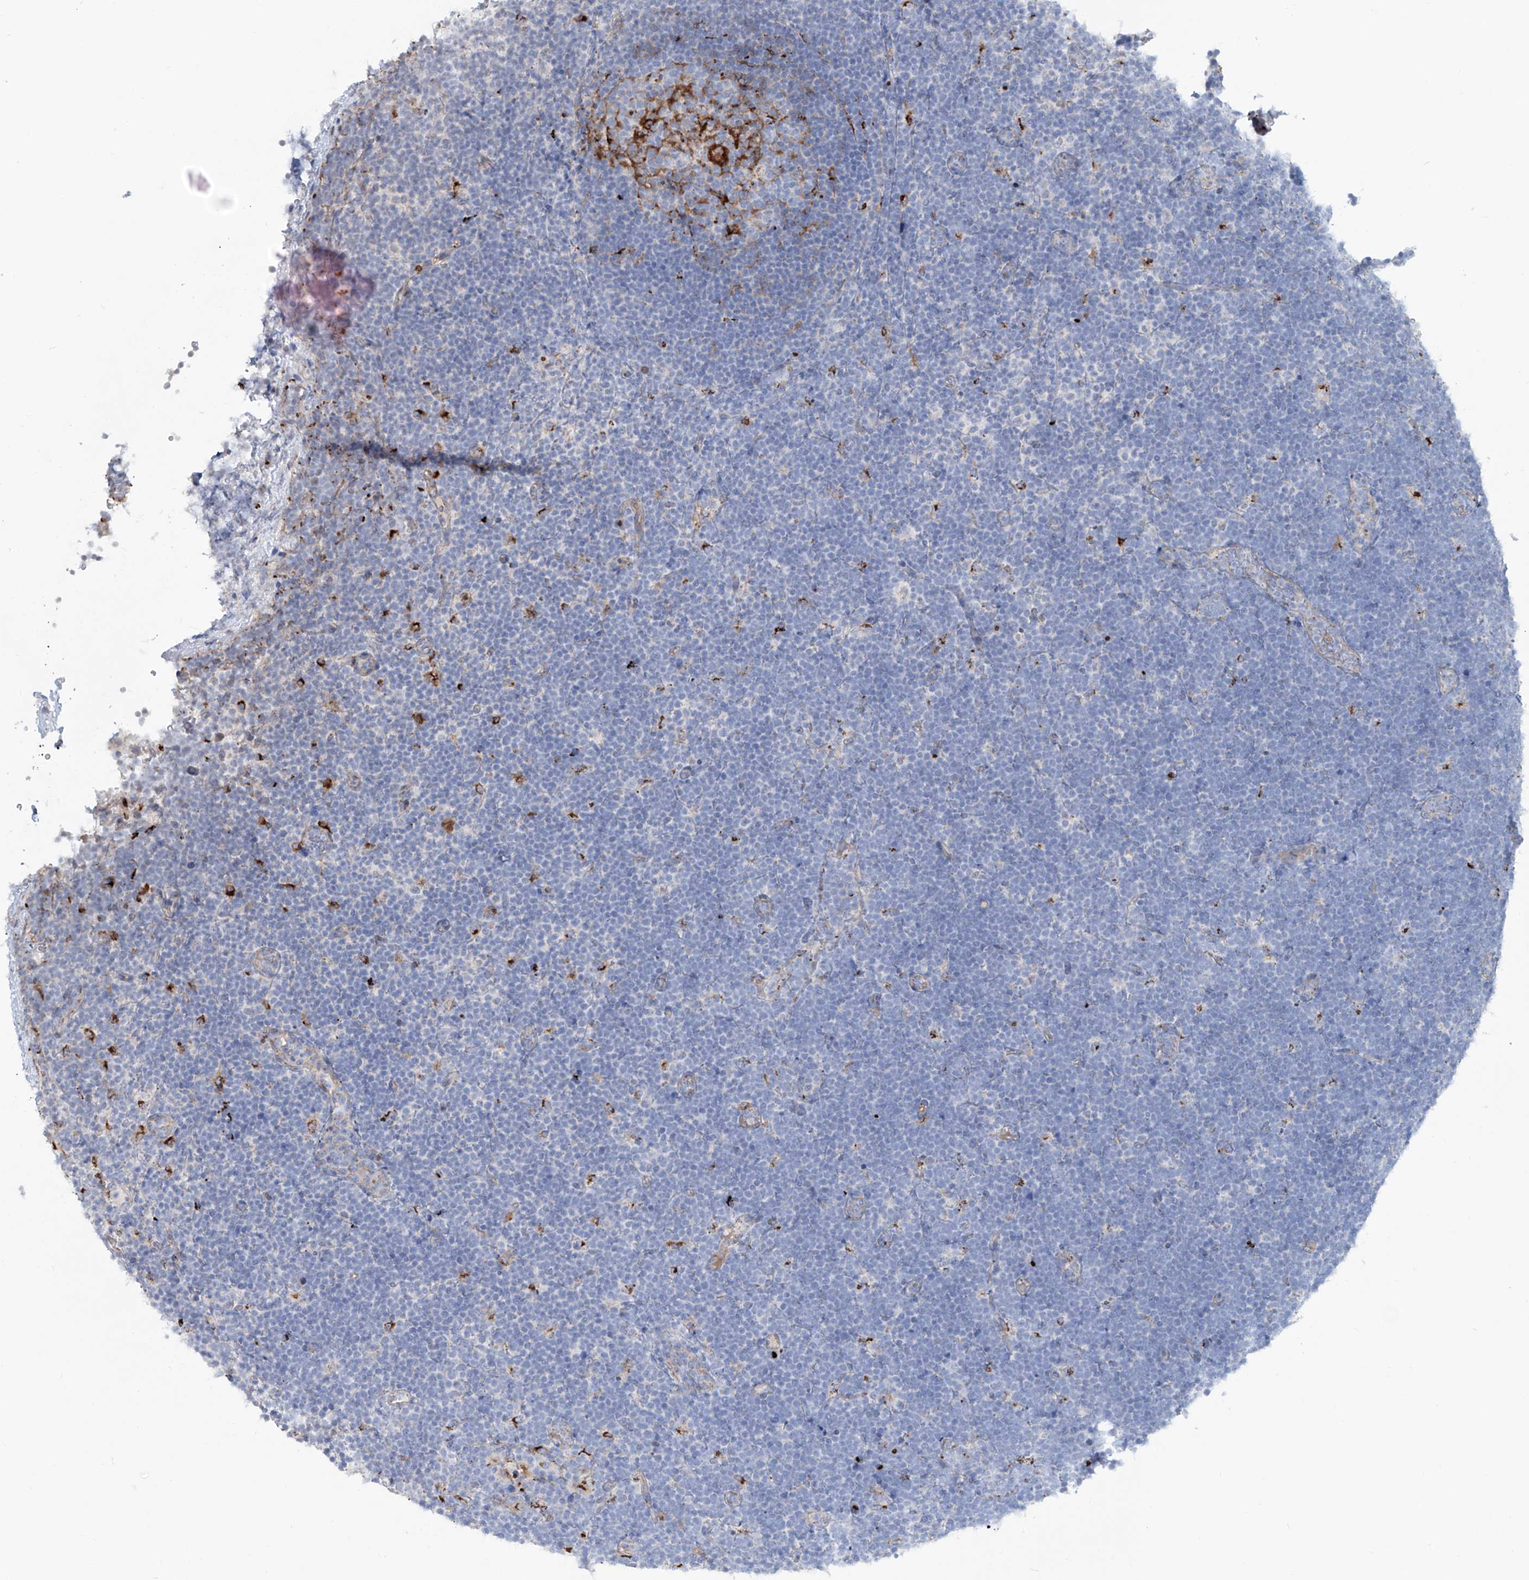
{"staining": {"intensity": "negative", "quantity": "none", "location": "none"}, "tissue": "lymphoma", "cell_type": "Tumor cells", "image_type": "cancer", "snomed": [{"axis": "morphology", "description": "Malignant lymphoma, non-Hodgkin's type, High grade"}, {"axis": "topography", "description": "Lymph node"}], "caption": "Malignant lymphoma, non-Hodgkin's type (high-grade) stained for a protein using immunohistochemistry displays no positivity tumor cells.", "gene": "CDH5", "patient": {"sex": "male", "age": 13}}